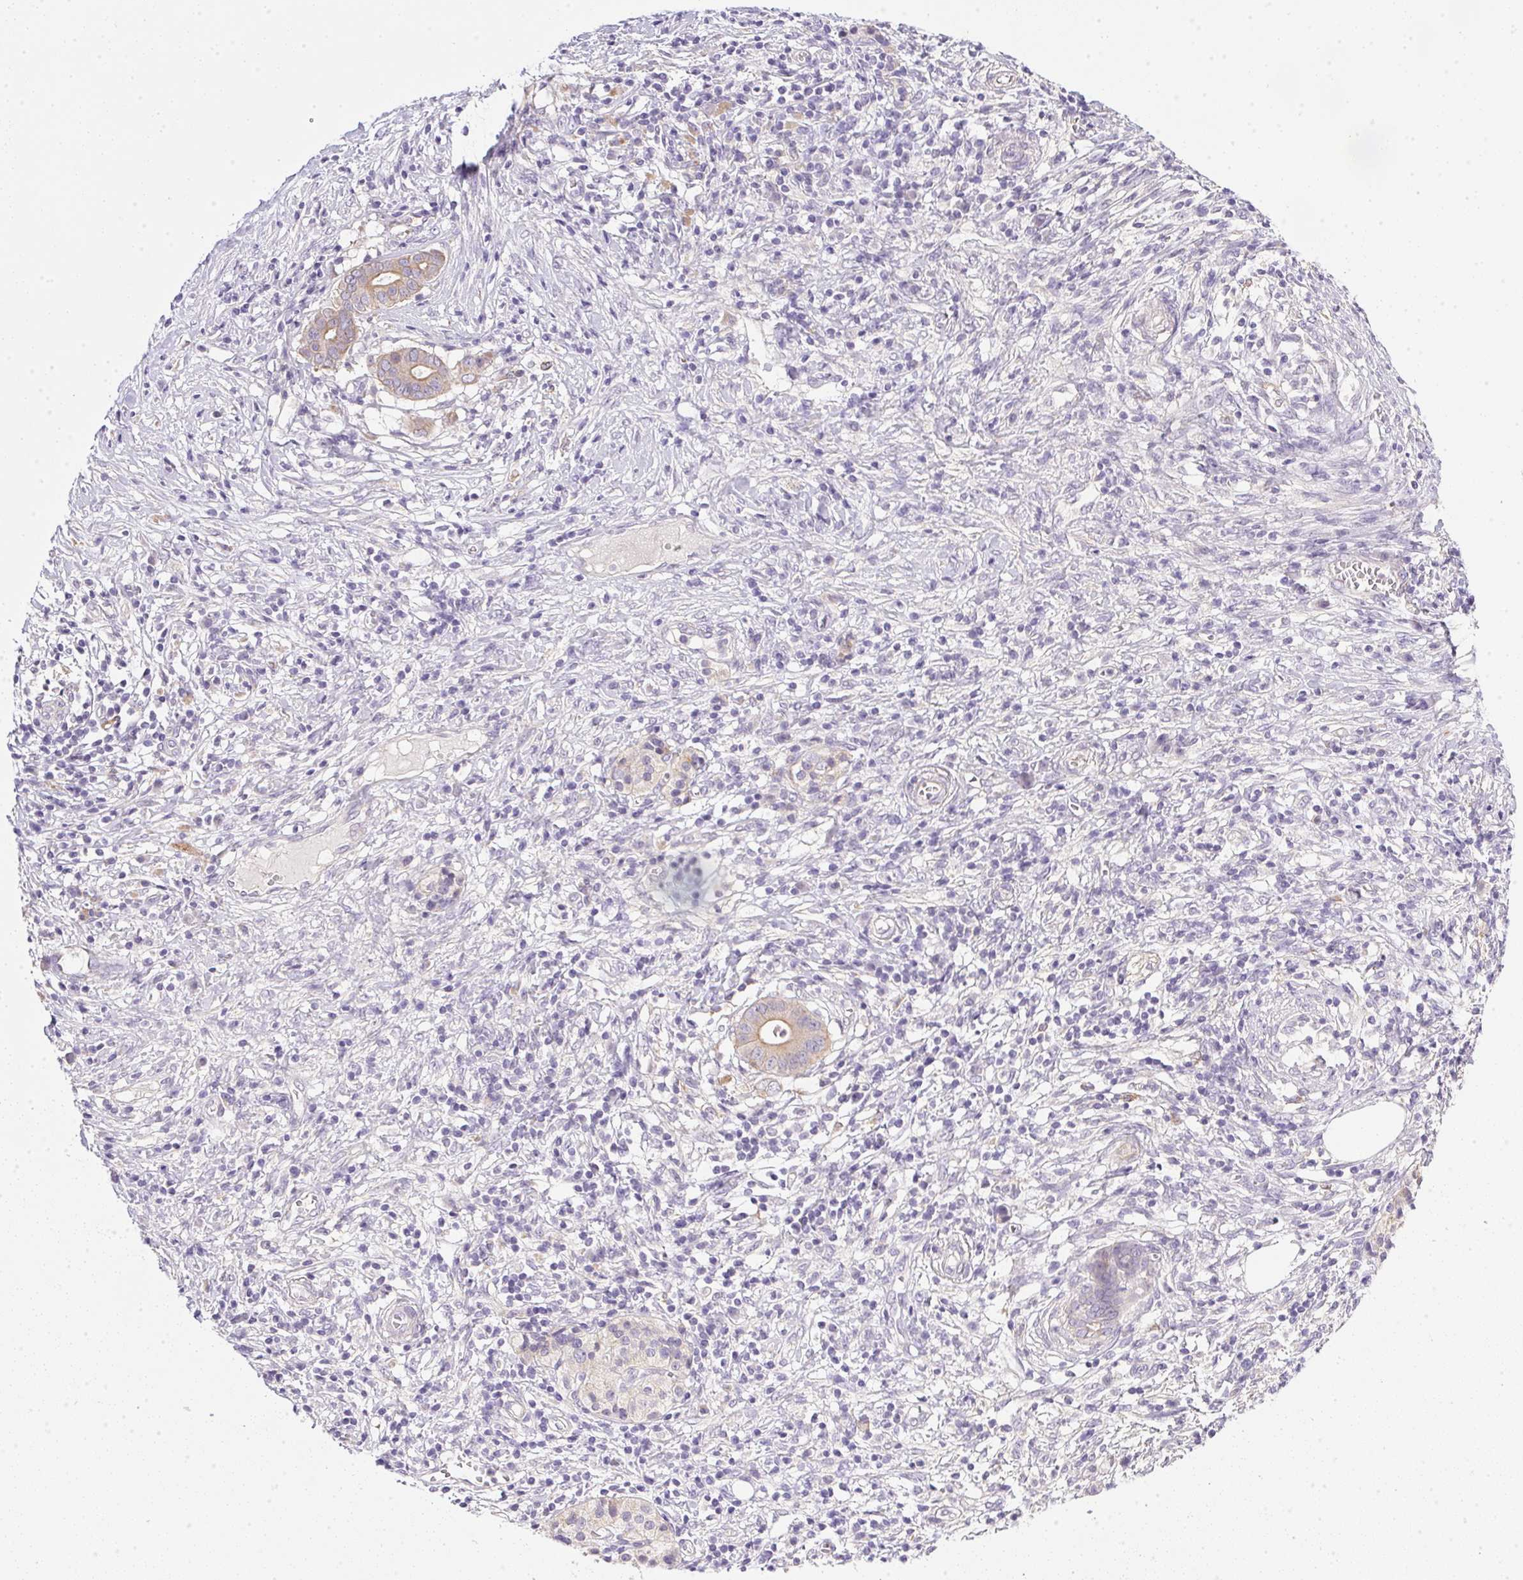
{"staining": {"intensity": "weak", "quantity": "25%-75%", "location": "cytoplasmic/membranous"}, "tissue": "pancreatic cancer", "cell_type": "Tumor cells", "image_type": "cancer", "snomed": [{"axis": "morphology", "description": "Adenocarcinoma, NOS"}, {"axis": "topography", "description": "Pancreas"}], "caption": "IHC (DAB) staining of pancreatic adenocarcinoma displays weak cytoplasmic/membranous protein expression in approximately 25%-75% of tumor cells. (Brightfield microscopy of DAB IHC at high magnification).", "gene": "SLC17A7", "patient": {"sex": "male", "age": 61}}